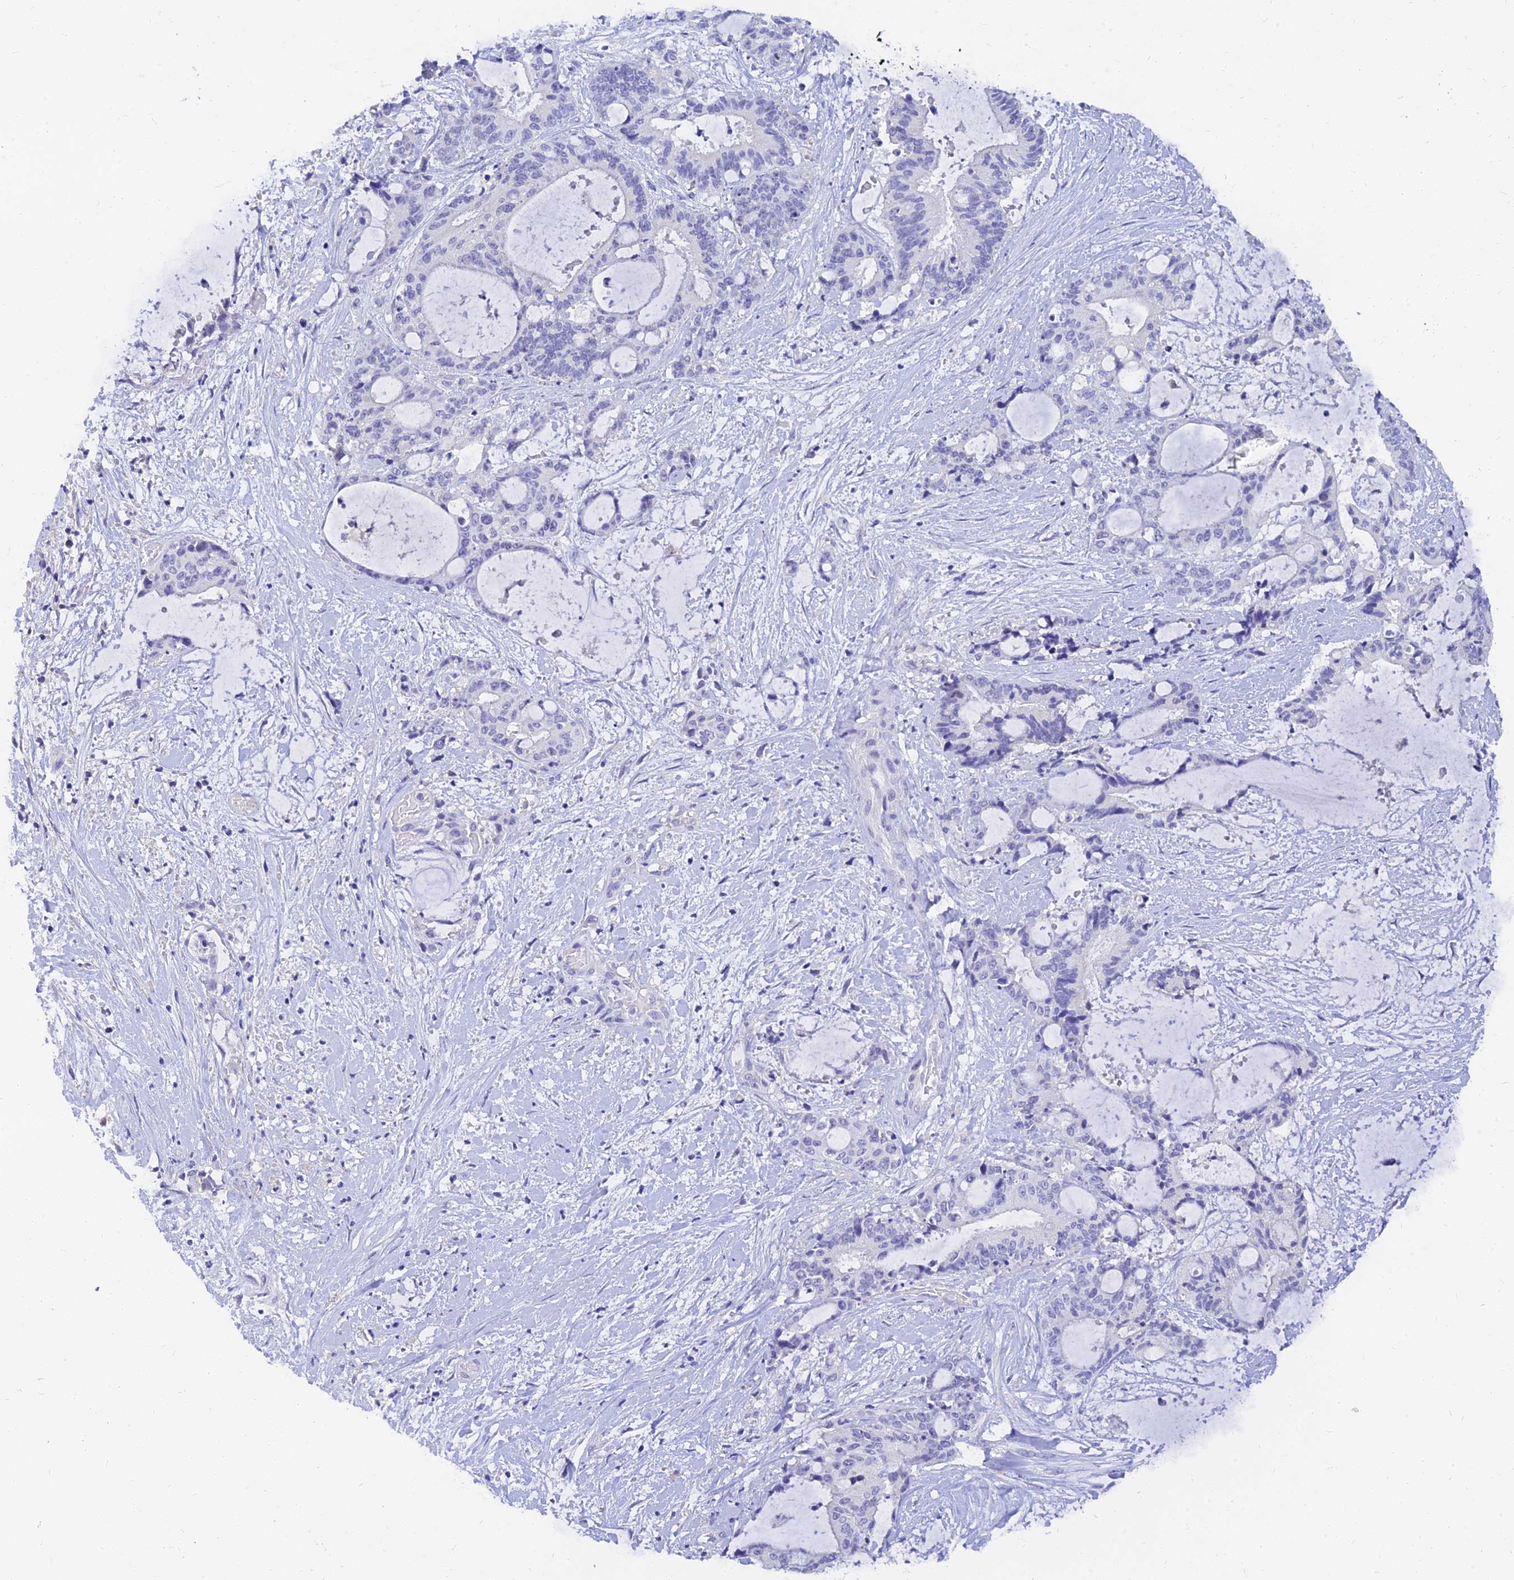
{"staining": {"intensity": "negative", "quantity": "none", "location": "none"}, "tissue": "liver cancer", "cell_type": "Tumor cells", "image_type": "cancer", "snomed": [{"axis": "morphology", "description": "Normal tissue, NOS"}, {"axis": "morphology", "description": "Cholangiocarcinoma"}, {"axis": "topography", "description": "Liver"}, {"axis": "topography", "description": "Peripheral nerve tissue"}], "caption": "This is a photomicrograph of IHC staining of liver cancer (cholangiocarcinoma), which shows no positivity in tumor cells.", "gene": "TMEM161B", "patient": {"sex": "female", "age": 73}}